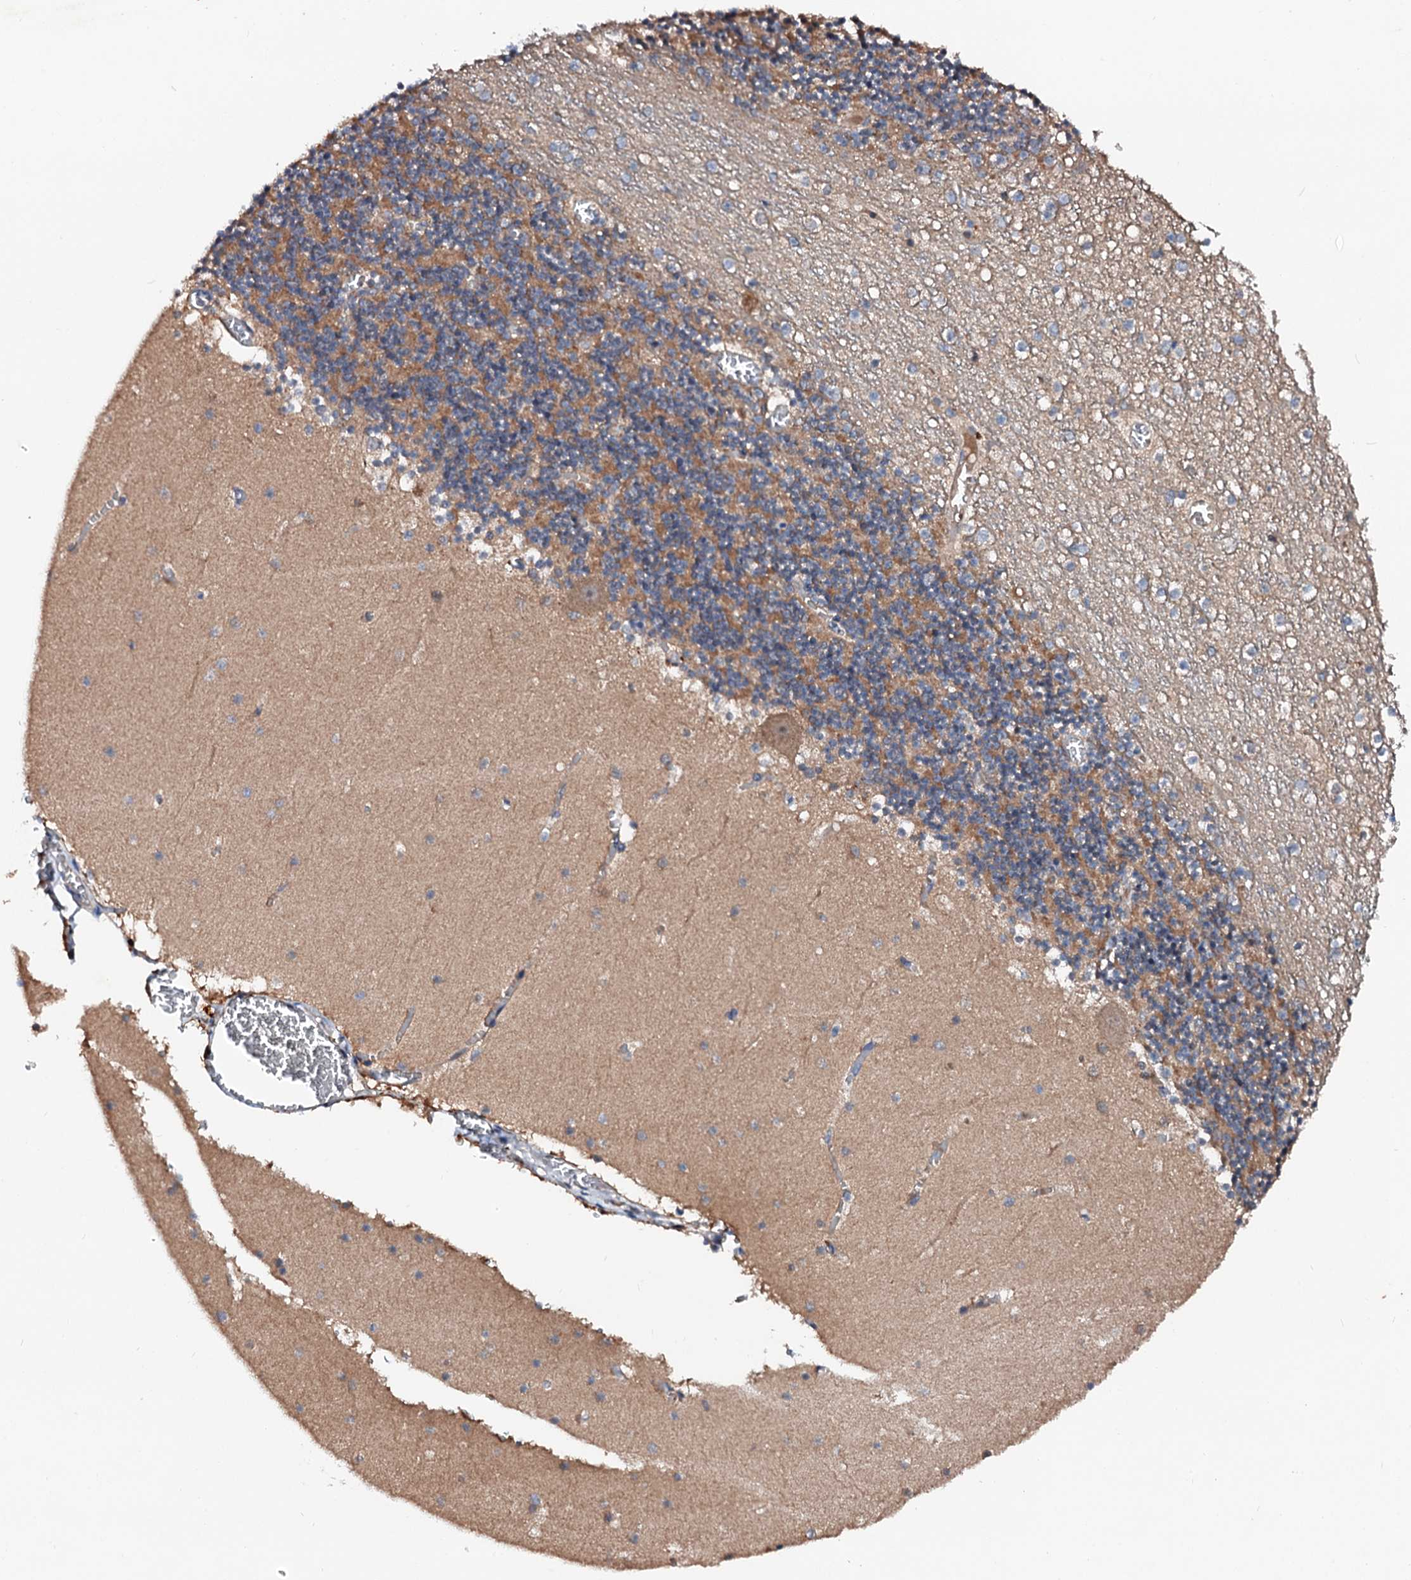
{"staining": {"intensity": "moderate", "quantity": "25%-75%", "location": "cytoplasmic/membranous"}, "tissue": "cerebellum", "cell_type": "Cells in granular layer", "image_type": "normal", "snomed": [{"axis": "morphology", "description": "Normal tissue, NOS"}, {"axis": "topography", "description": "Cerebellum"}], "caption": "The histopathology image reveals a brown stain indicating the presence of a protein in the cytoplasmic/membranous of cells in granular layer in cerebellum.", "gene": "EXTL1", "patient": {"sex": "female", "age": 28}}